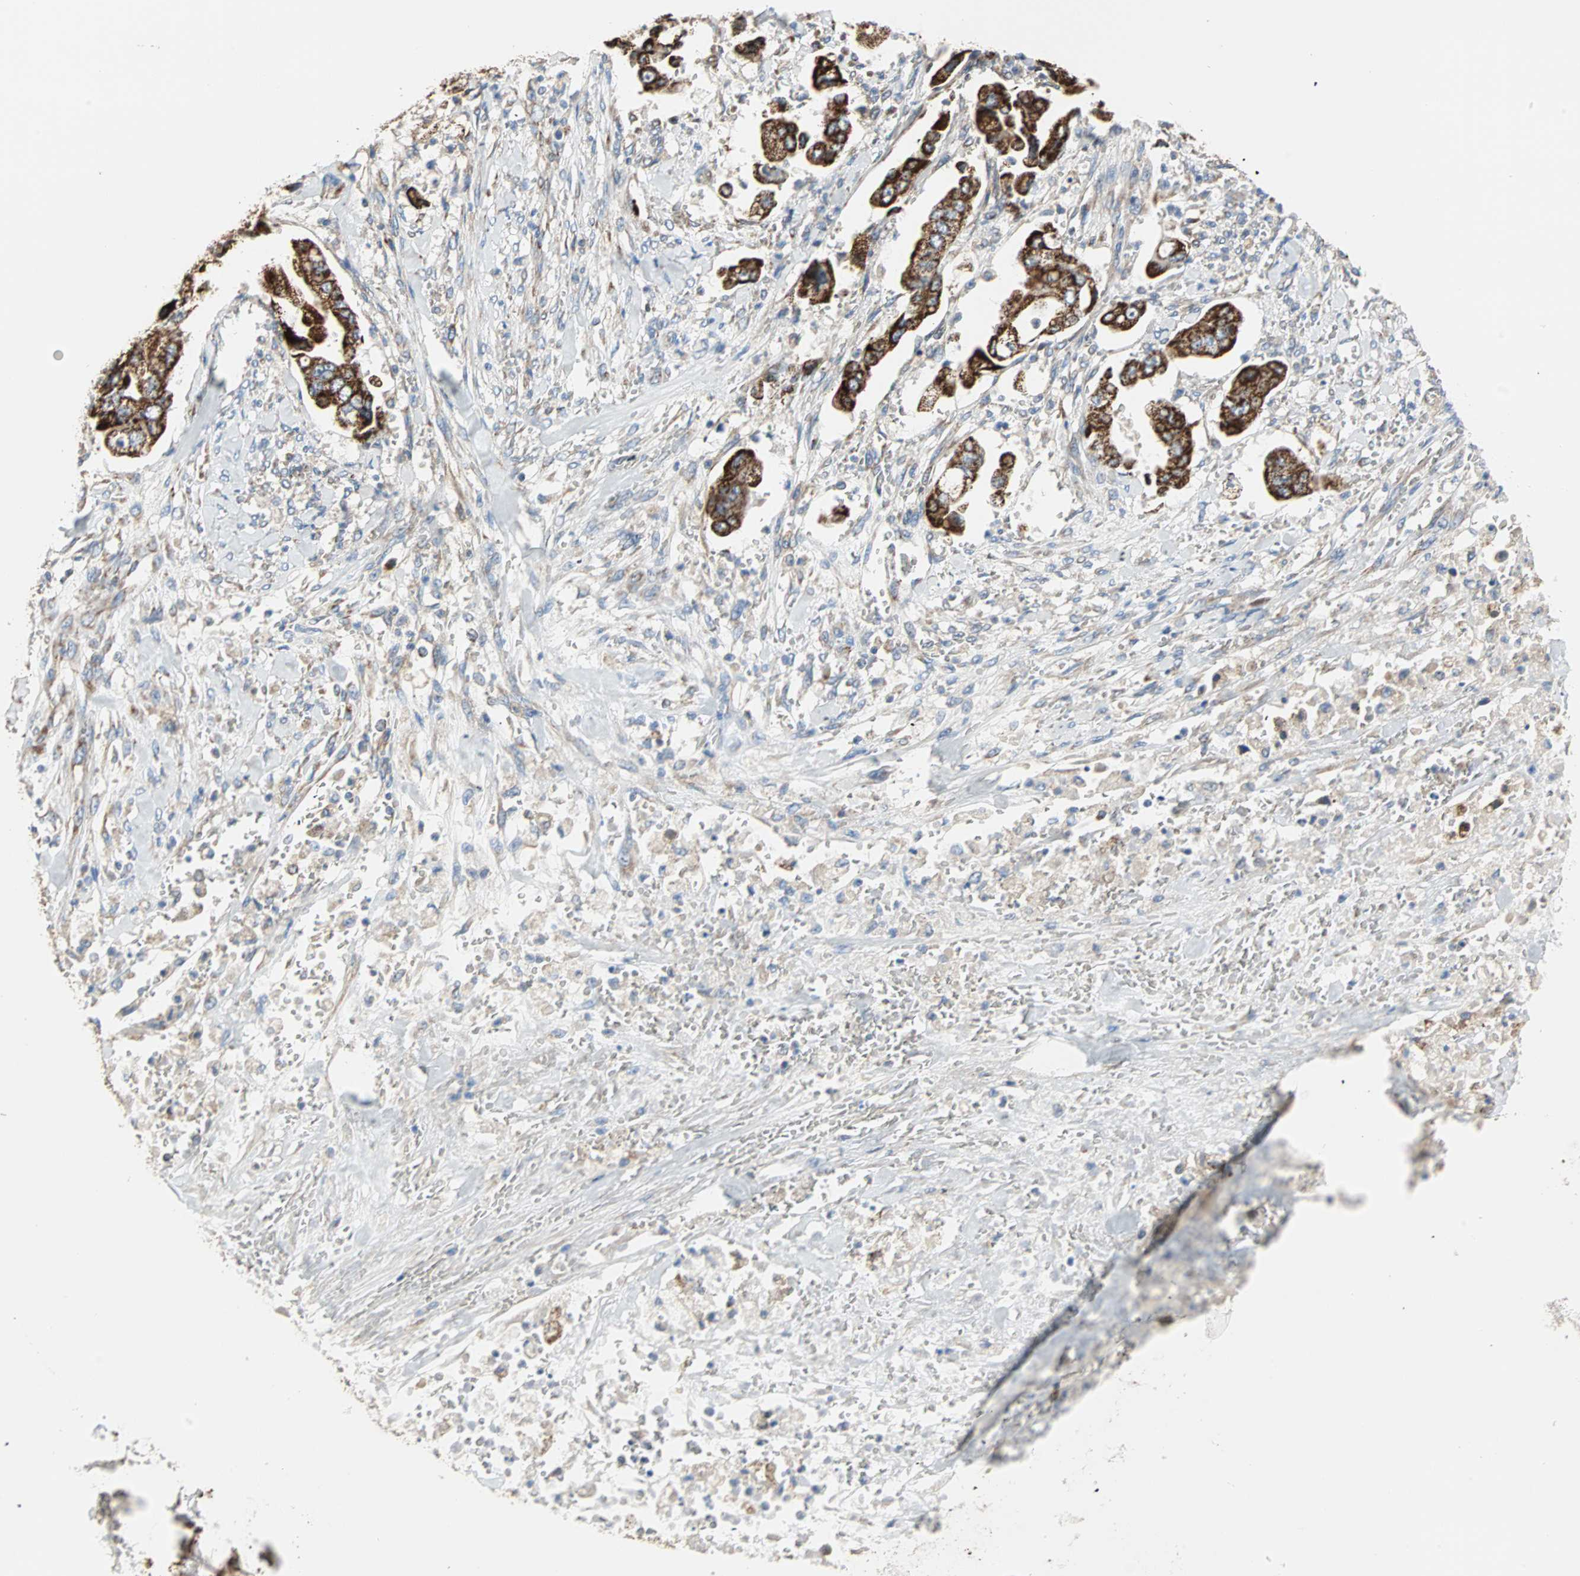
{"staining": {"intensity": "strong", "quantity": ">75%", "location": "cytoplasmic/membranous"}, "tissue": "stomach cancer", "cell_type": "Tumor cells", "image_type": "cancer", "snomed": [{"axis": "morphology", "description": "Adenocarcinoma, NOS"}, {"axis": "topography", "description": "Stomach"}], "caption": "DAB (3,3'-diaminobenzidine) immunohistochemical staining of human stomach cancer displays strong cytoplasmic/membranous protein positivity in about >75% of tumor cells. (DAB (3,3'-diaminobenzidine) IHC, brown staining for protein, blue staining for nuclei).", "gene": "TST", "patient": {"sex": "male", "age": 62}}